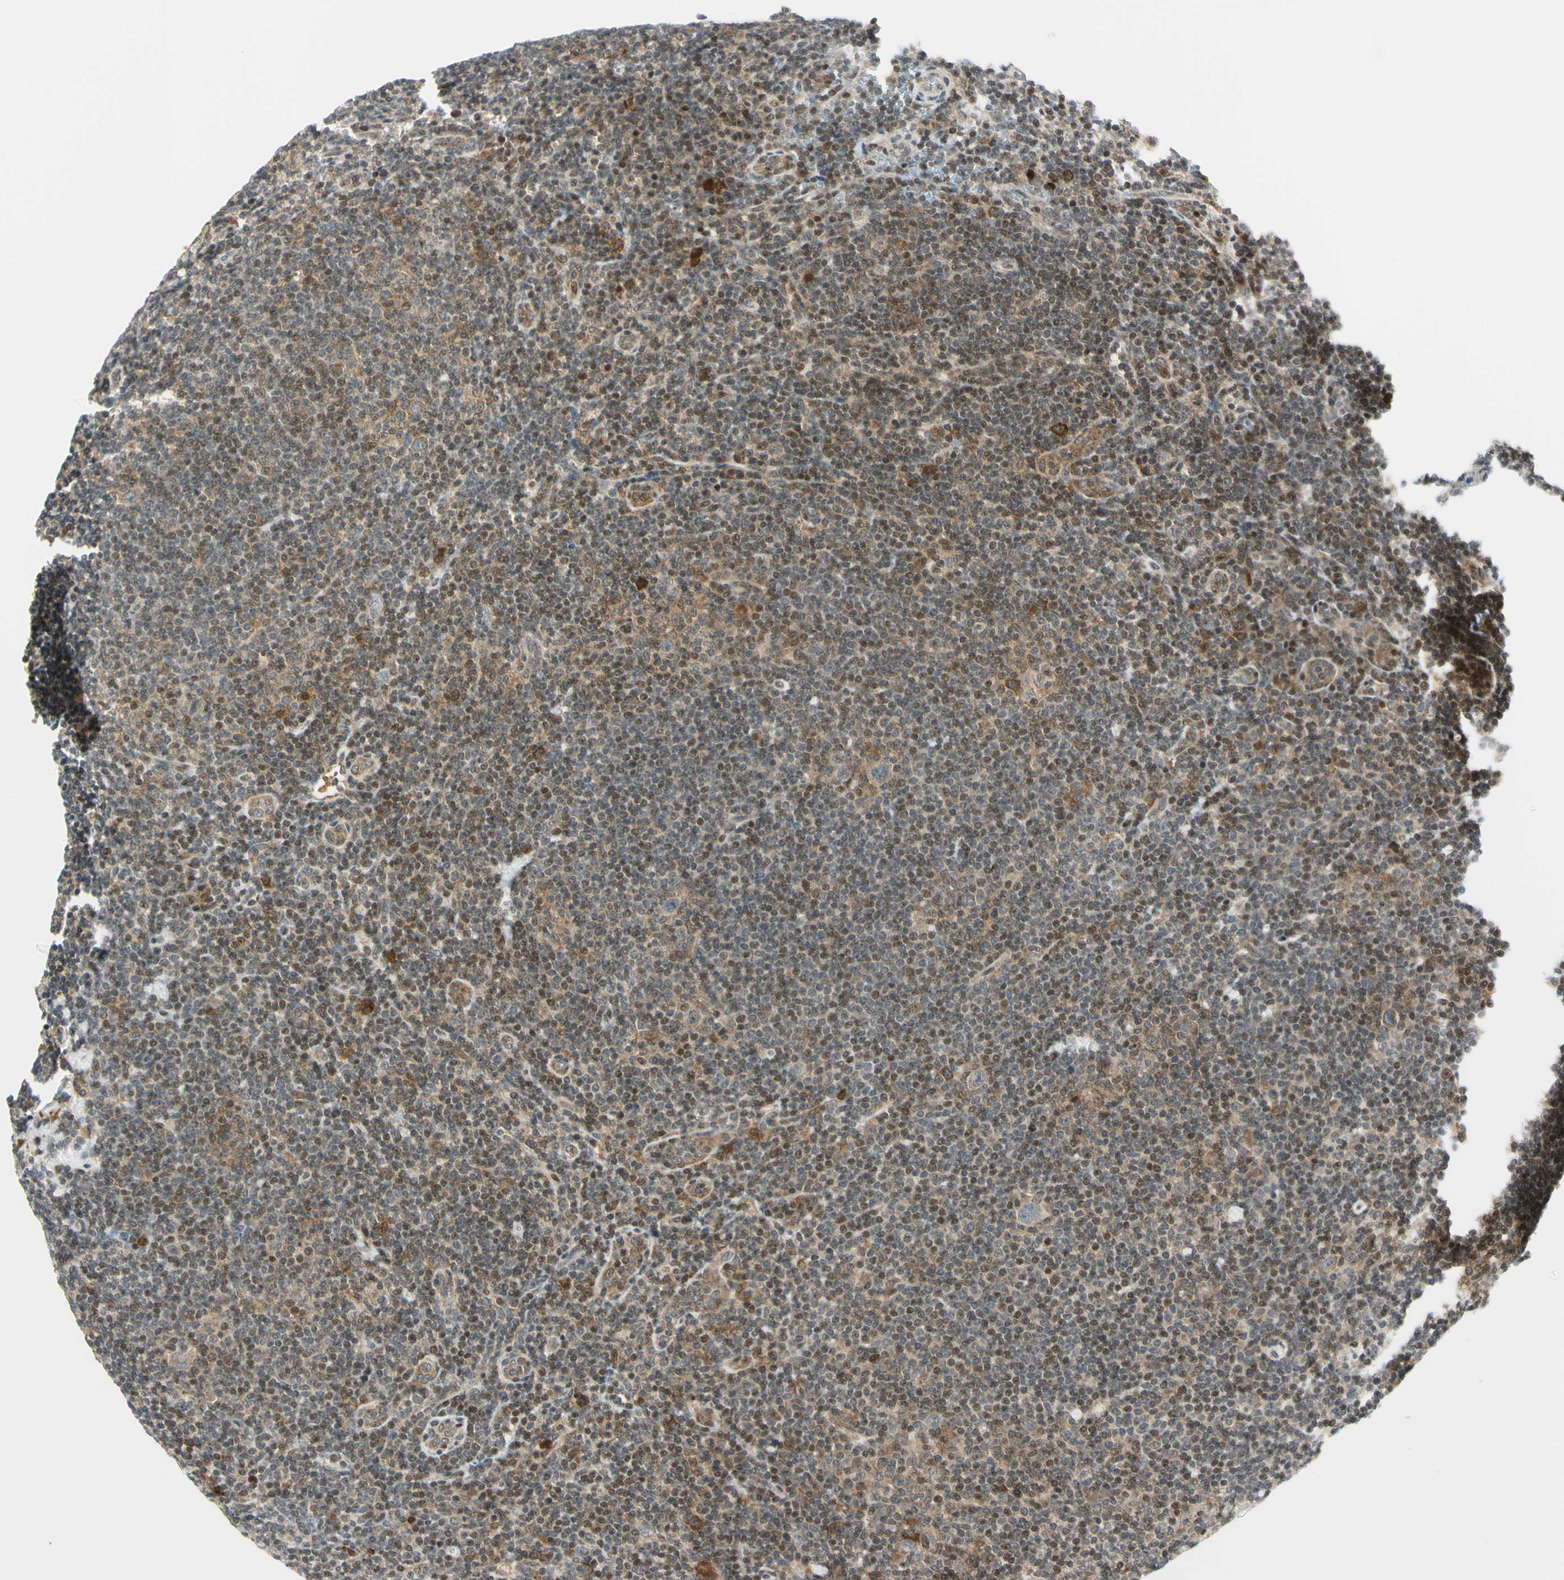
{"staining": {"intensity": "moderate", "quantity": ">75%", "location": "cytoplasmic/membranous"}, "tissue": "lymphoma", "cell_type": "Tumor cells", "image_type": "cancer", "snomed": [{"axis": "morphology", "description": "Hodgkin's disease, NOS"}, {"axis": "topography", "description": "Lymph node"}], "caption": "The image demonstrates immunohistochemical staining of lymphoma. There is moderate cytoplasmic/membranous positivity is present in approximately >75% of tumor cells.", "gene": "TPT1", "patient": {"sex": "female", "age": 57}}